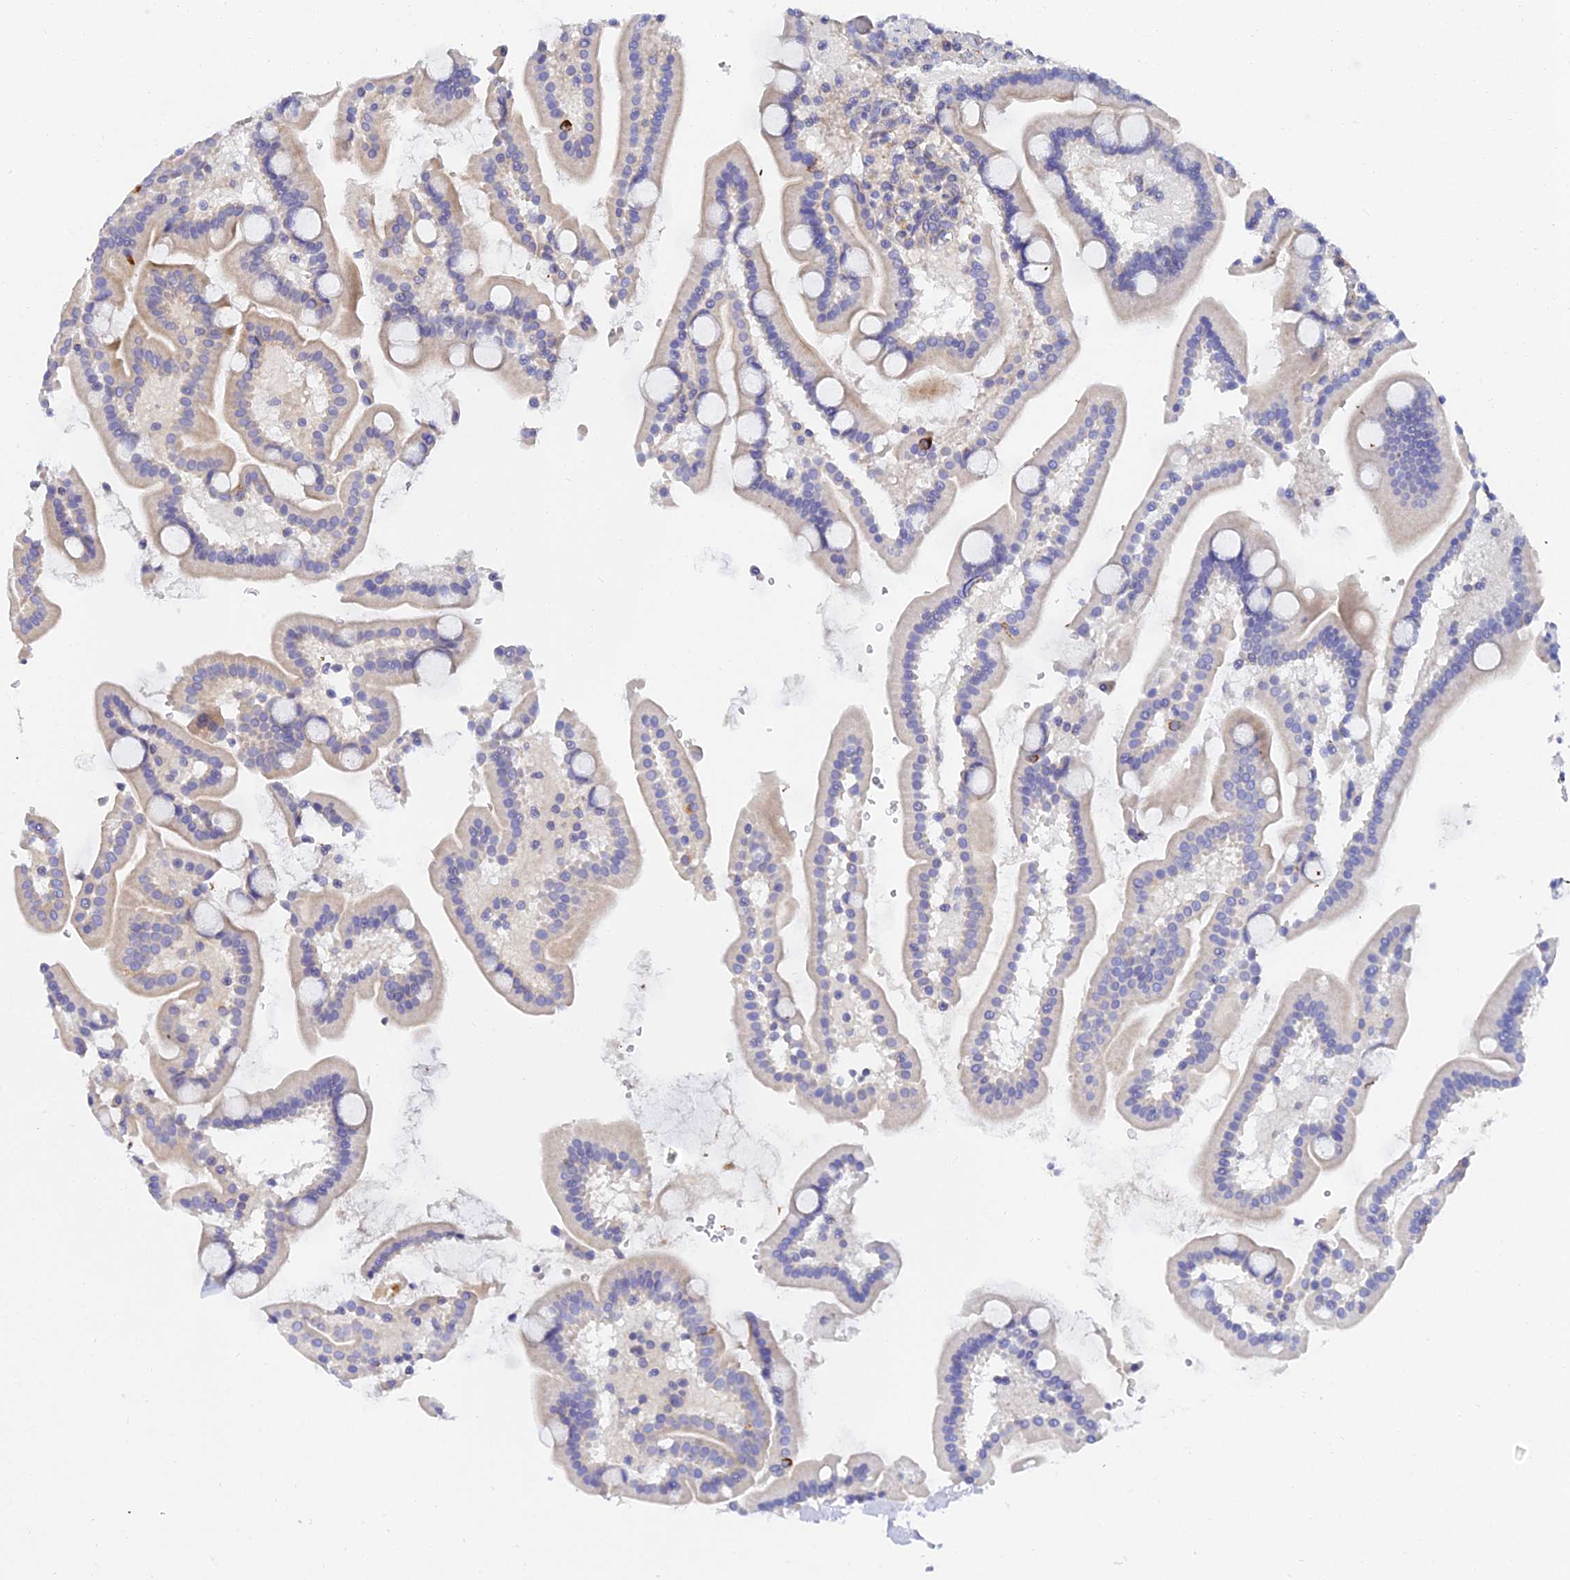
{"staining": {"intensity": "weak", "quantity": "<25%", "location": "cytoplasmic/membranous"}, "tissue": "duodenum", "cell_type": "Glandular cells", "image_type": "normal", "snomed": [{"axis": "morphology", "description": "Normal tissue, NOS"}, {"axis": "topography", "description": "Duodenum"}], "caption": "Immunohistochemistry (IHC) photomicrograph of benign duodenum: duodenum stained with DAB (3,3'-diaminobenzidine) exhibits no significant protein expression in glandular cells.", "gene": "APOBEC3H", "patient": {"sex": "male", "age": 55}}